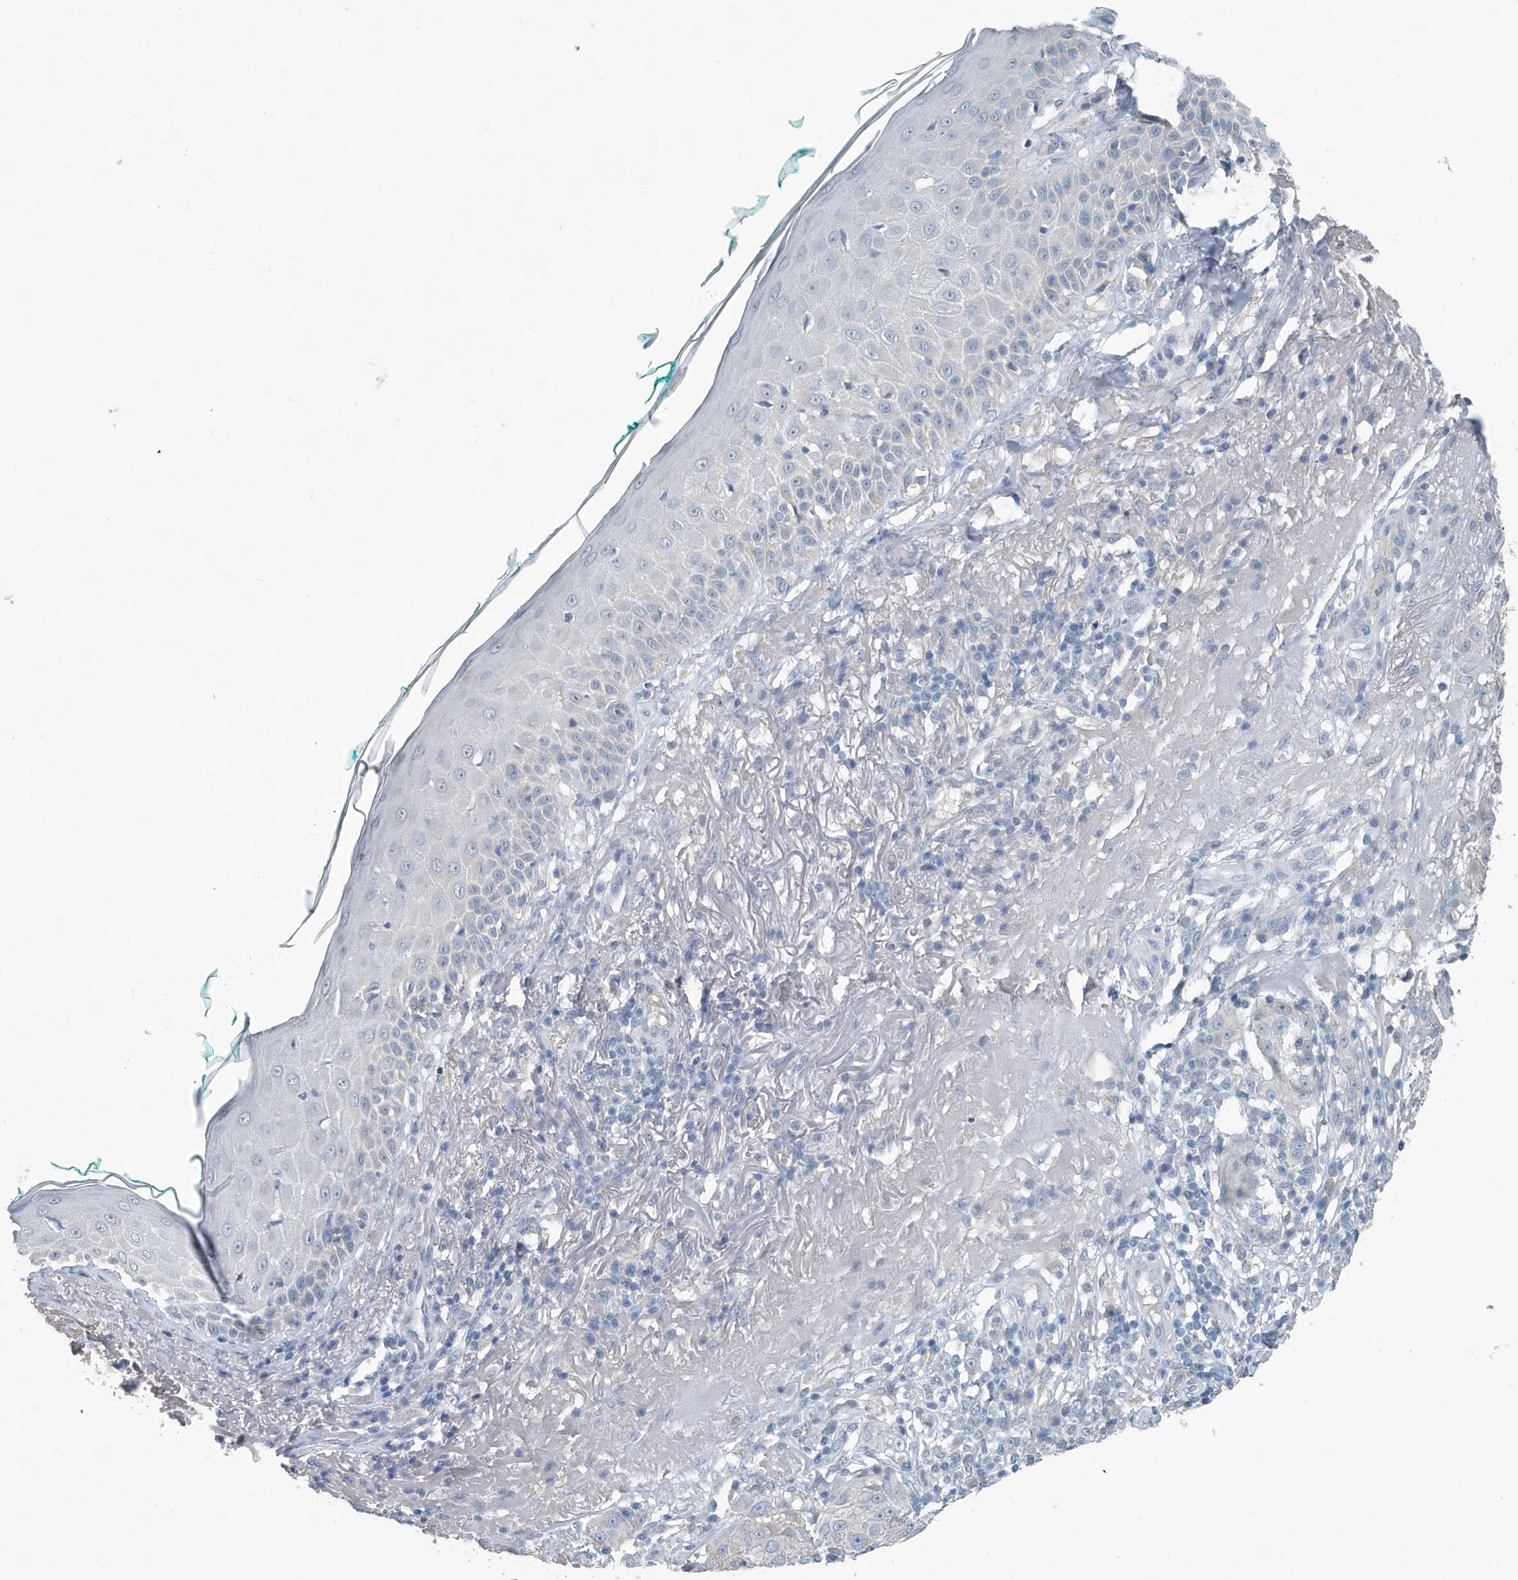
{"staining": {"intensity": "negative", "quantity": "none", "location": "none"}, "tissue": "melanoma", "cell_type": "Tumor cells", "image_type": "cancer", "snomed": [{"axis": "morphology", "description": "Necrosis, NOS"}, {"axis": "morphology", "description": "Malignant melanoma, NOS"}, {"axis": "topography", "description": "Skin"}], "caption": "Immunohistochemistry (IHC) micrograph of neoplastic tissue: human melanoma stained with DAB (3,3'-diaminobenzidine) reveals no significant protein expression in tumor cells. (Stains: DAB immunohistochemistry with hematoxylin counter stain, Microscopy: brightfield microscopy at high magnification).", "gene": "UGT2B4", "patient": {"sex": "female", "age": 87}}